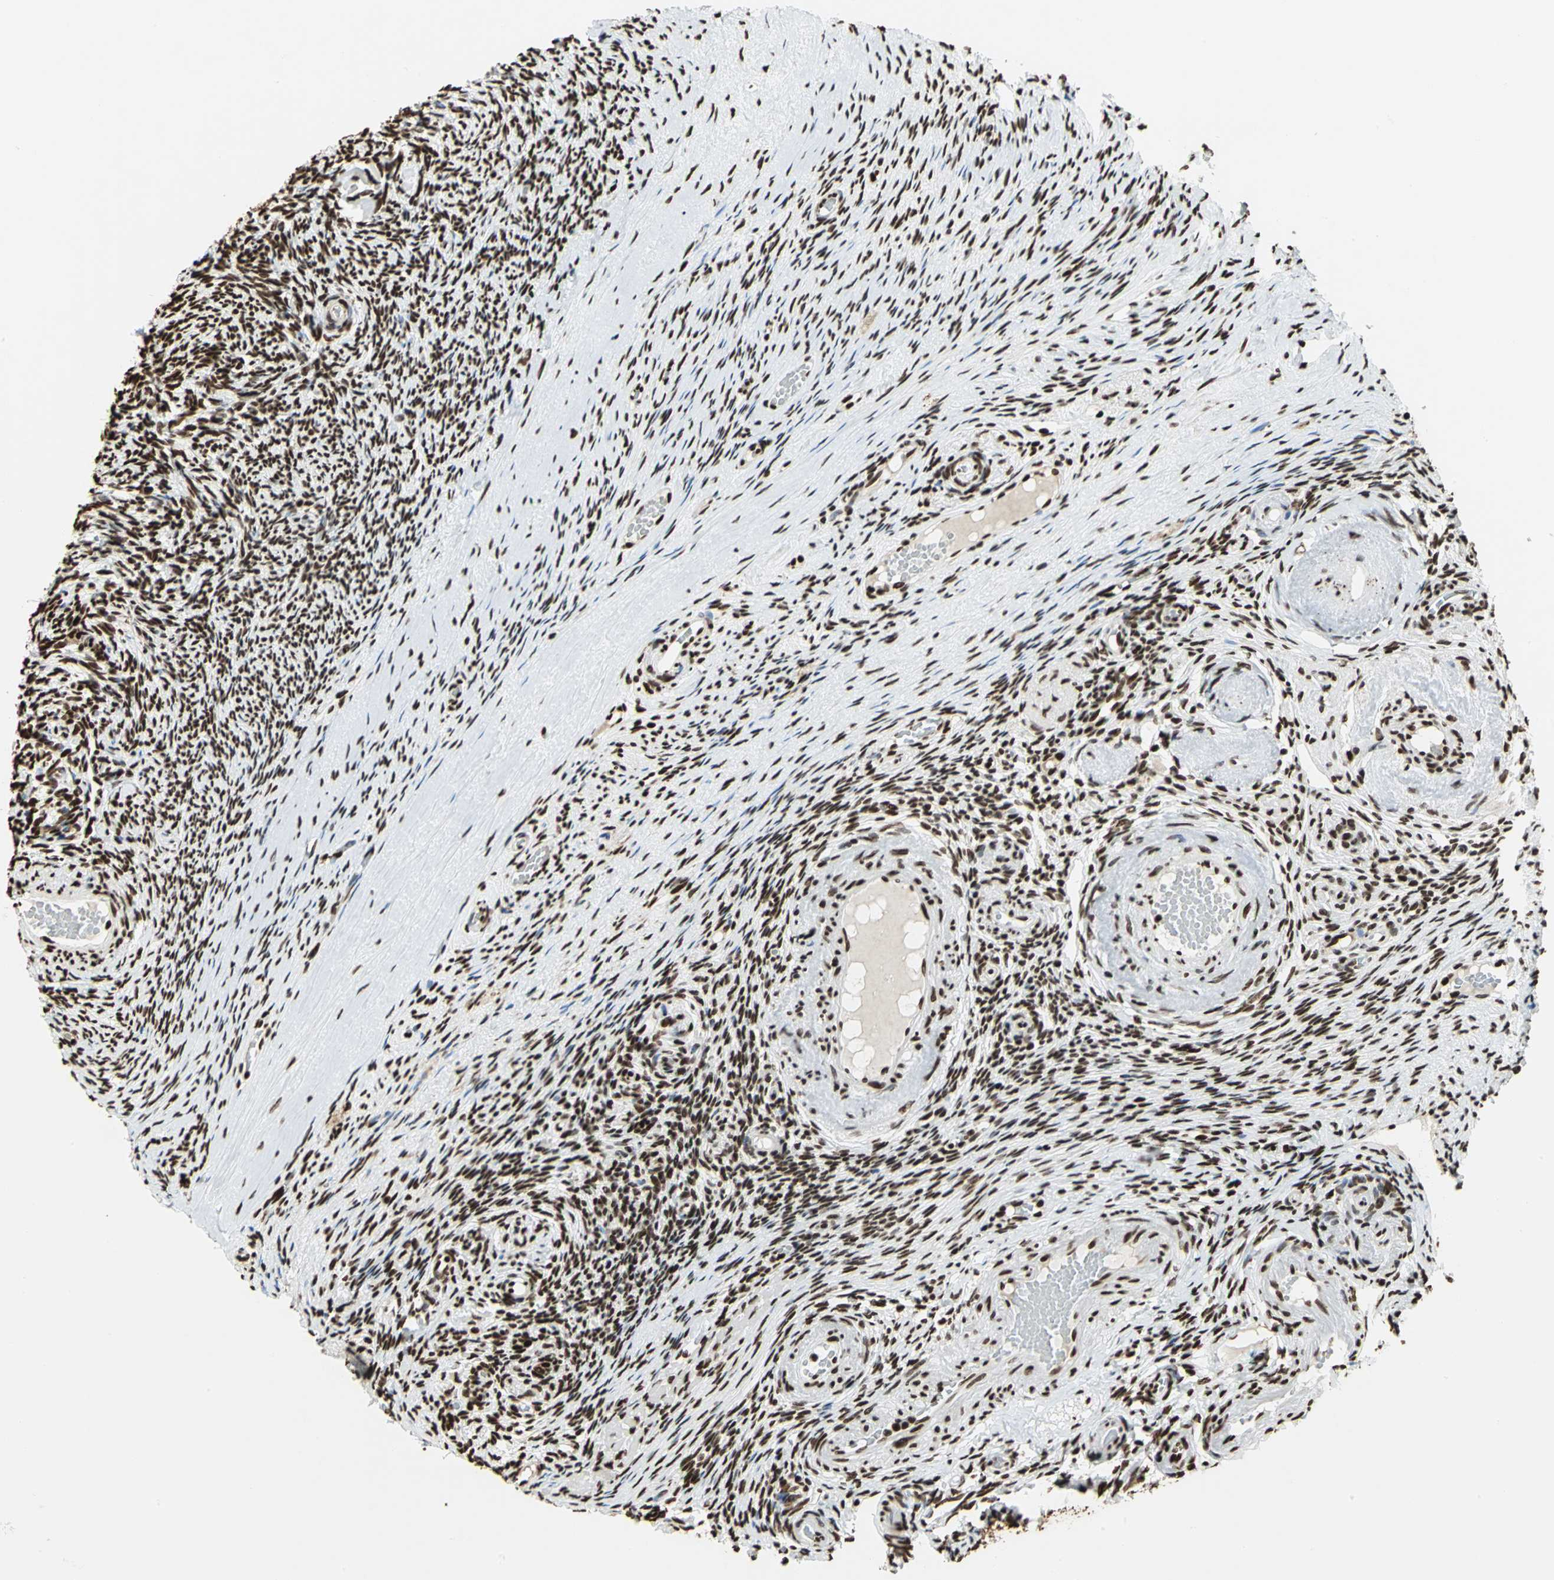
{"staining": {"intensity": "strong", "quantity": ">75%", "location": "nuclear"}, "tissue": "ovary", "cell_type": "Ovarian stroma cells", "image_type": "normal", "snomed": [{"axis": "morphology", "description": "Normal tissue, NOS"}, {"axis": "topography", "description": "Ovary"}], "caption": "Approximately >75% of ovarian stroma cells in unremarkable human ovary reveal strong nuclear protein expression as visualized by brown immunohistochemical staining.", "gene": "HMGB1", "patient": {"sex": "female", "age": 60}}